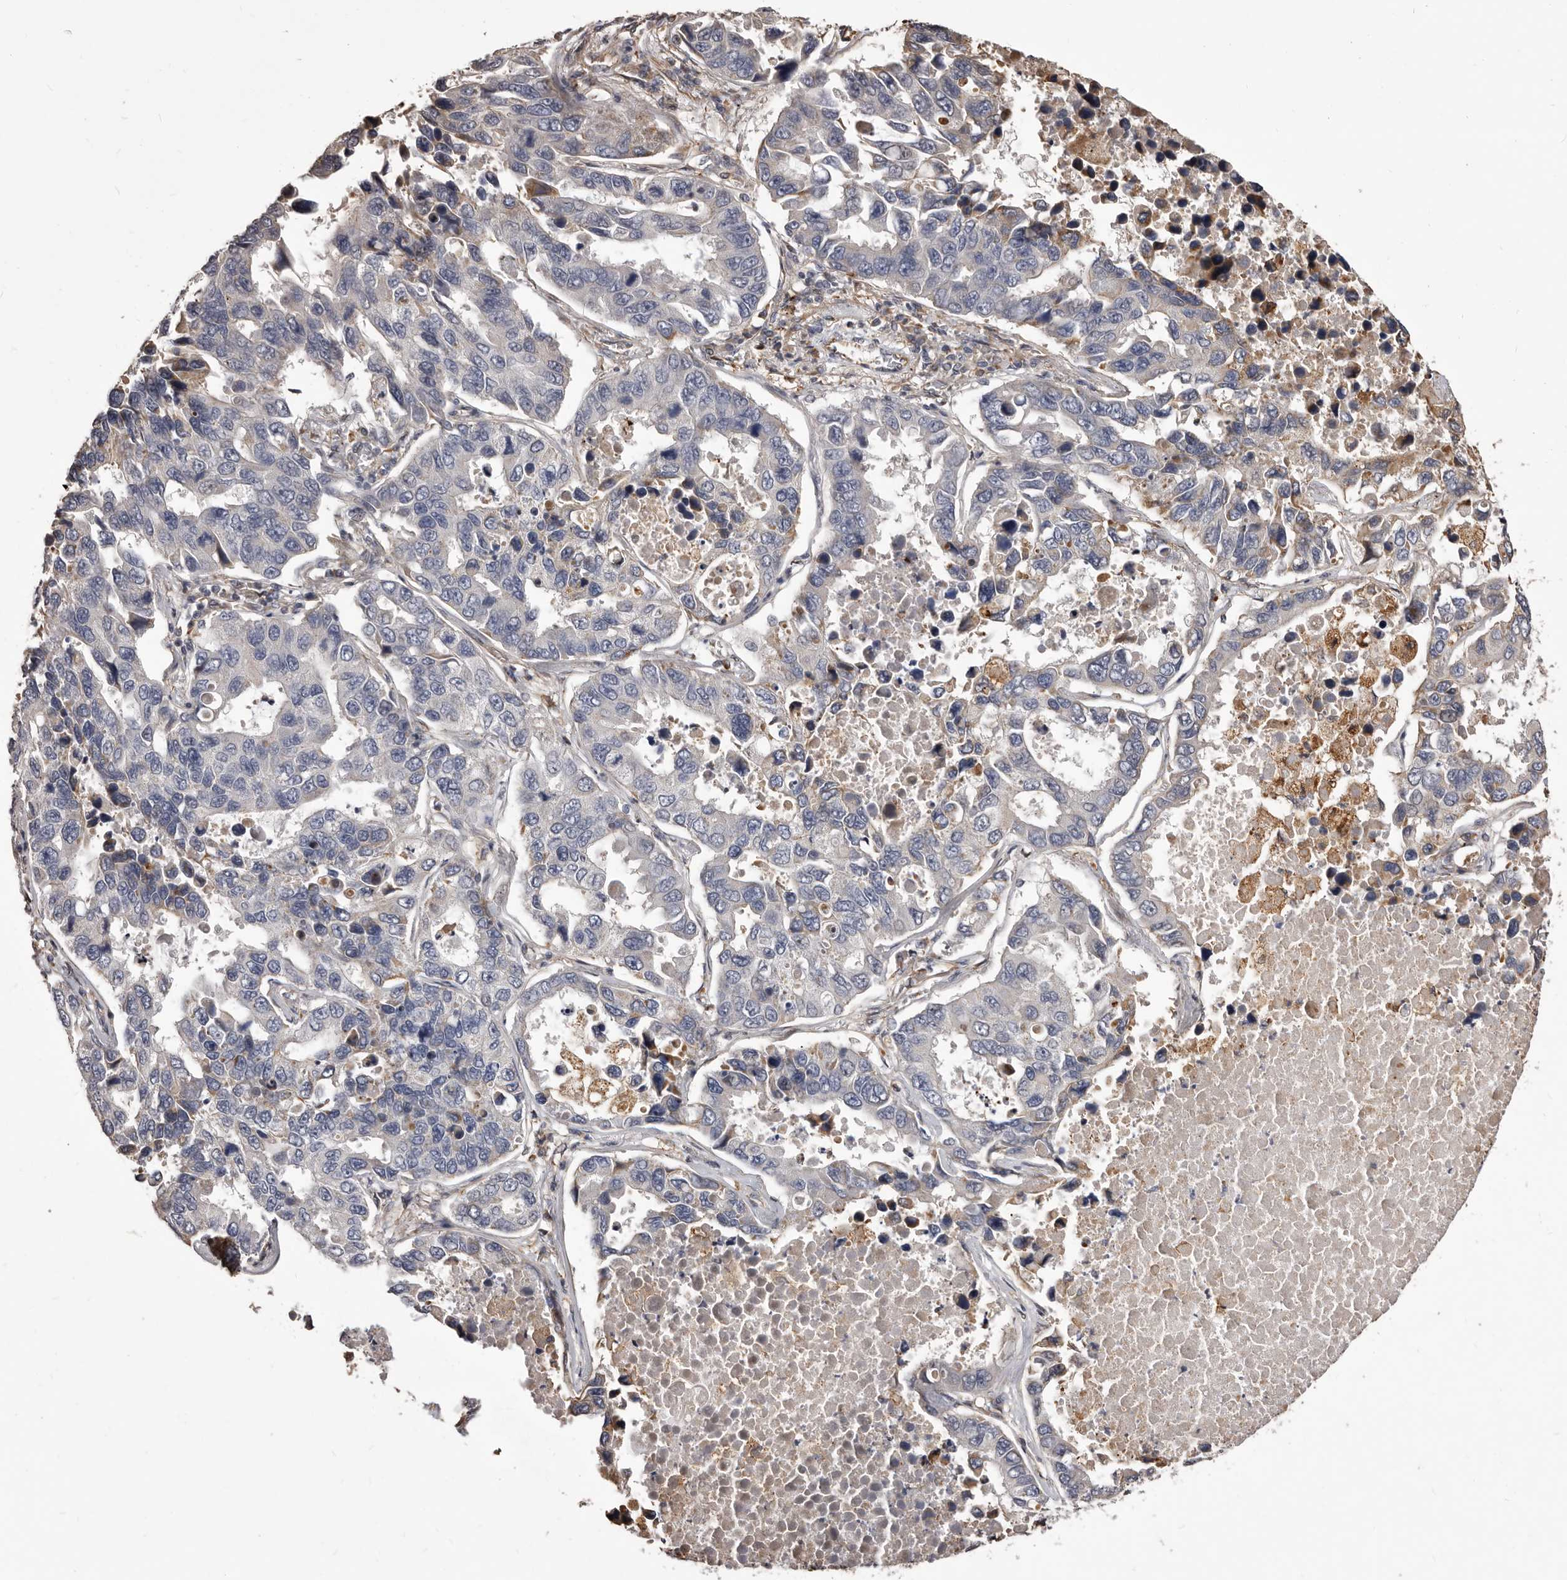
{"staining": {"intensity": "negative", "quantity": "none", "location": "none"}, "tissue": "lung cancer", "cell_type": "Tumor cells", "image_type": "cancer", "snomed": [{"axis": "morphology", "description": "Adenocarcinoma, NOS"}, {"axis": "topography", "description": "Lung"}], "caption": "An immunohistochemistry (IHC) histopathology image of lung adenocarcinoma is shown. There is no staining in tumor cells of lung adenocarcinoma.", "gene": "ALPK1", "patient": {"sex": "male", "age": 64}}